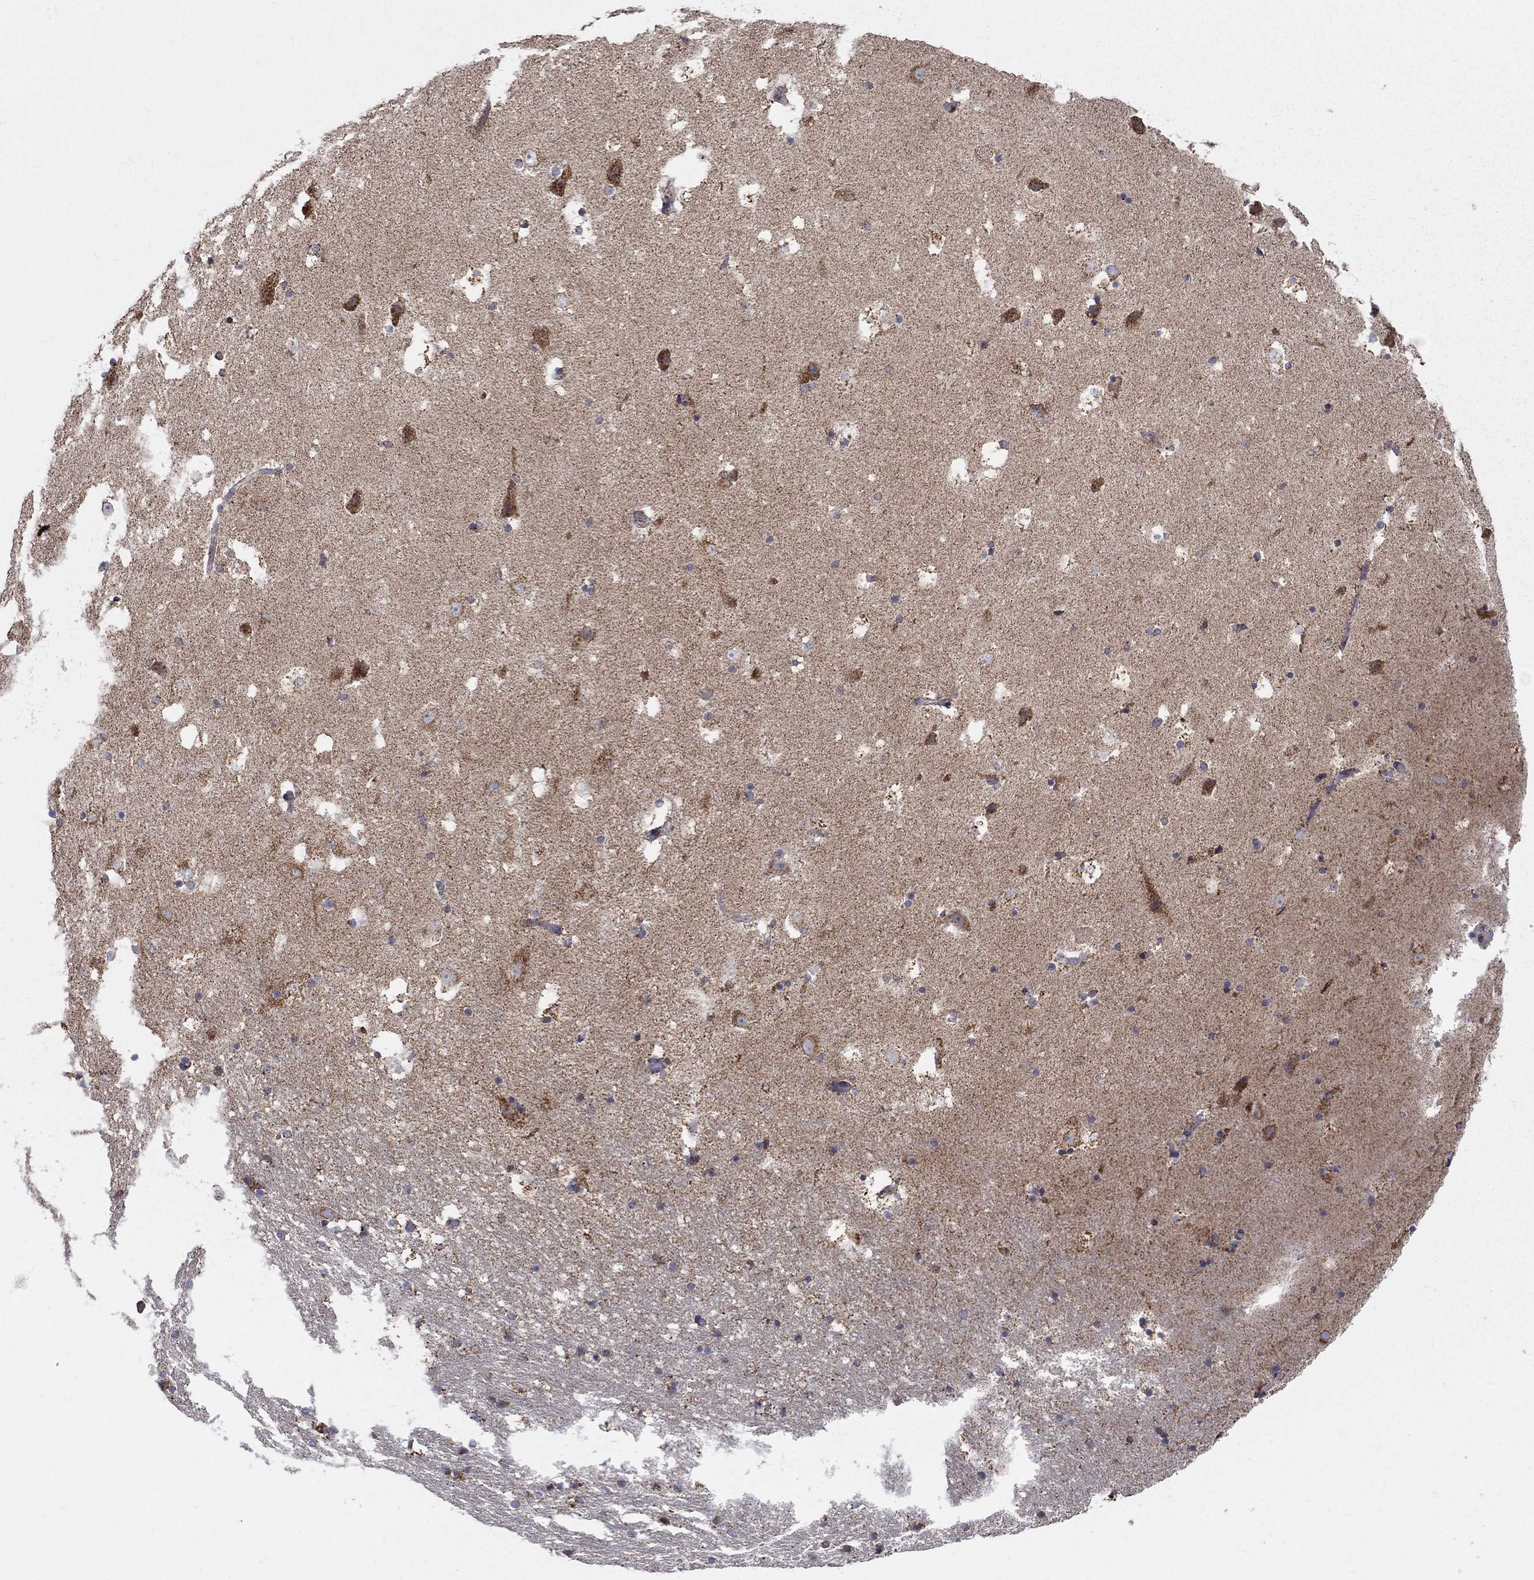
{"staining": {"intensity": "moderate", "quantity": "<25%", "location": "cytoplasmic/membranous"}, "tissue": "hippocampus", "cell_type": "Glial cells", "image_type": "normal", "snomed": [{"axis": "morphology", "description": "Normal tissue, NOS"}, {"axis": "topography", "description": "Hippocampus"}], "caption": "Glial cells display low levels of moderate cytoplasmic/membranous staining in approximately <25% of cells in unremarkable human hippocampus. (brown staining indicates protein expression, while blue staining denotes nuclei).", "gene": "PRDX4", "patient": {"sex": "male", "age": 51}}